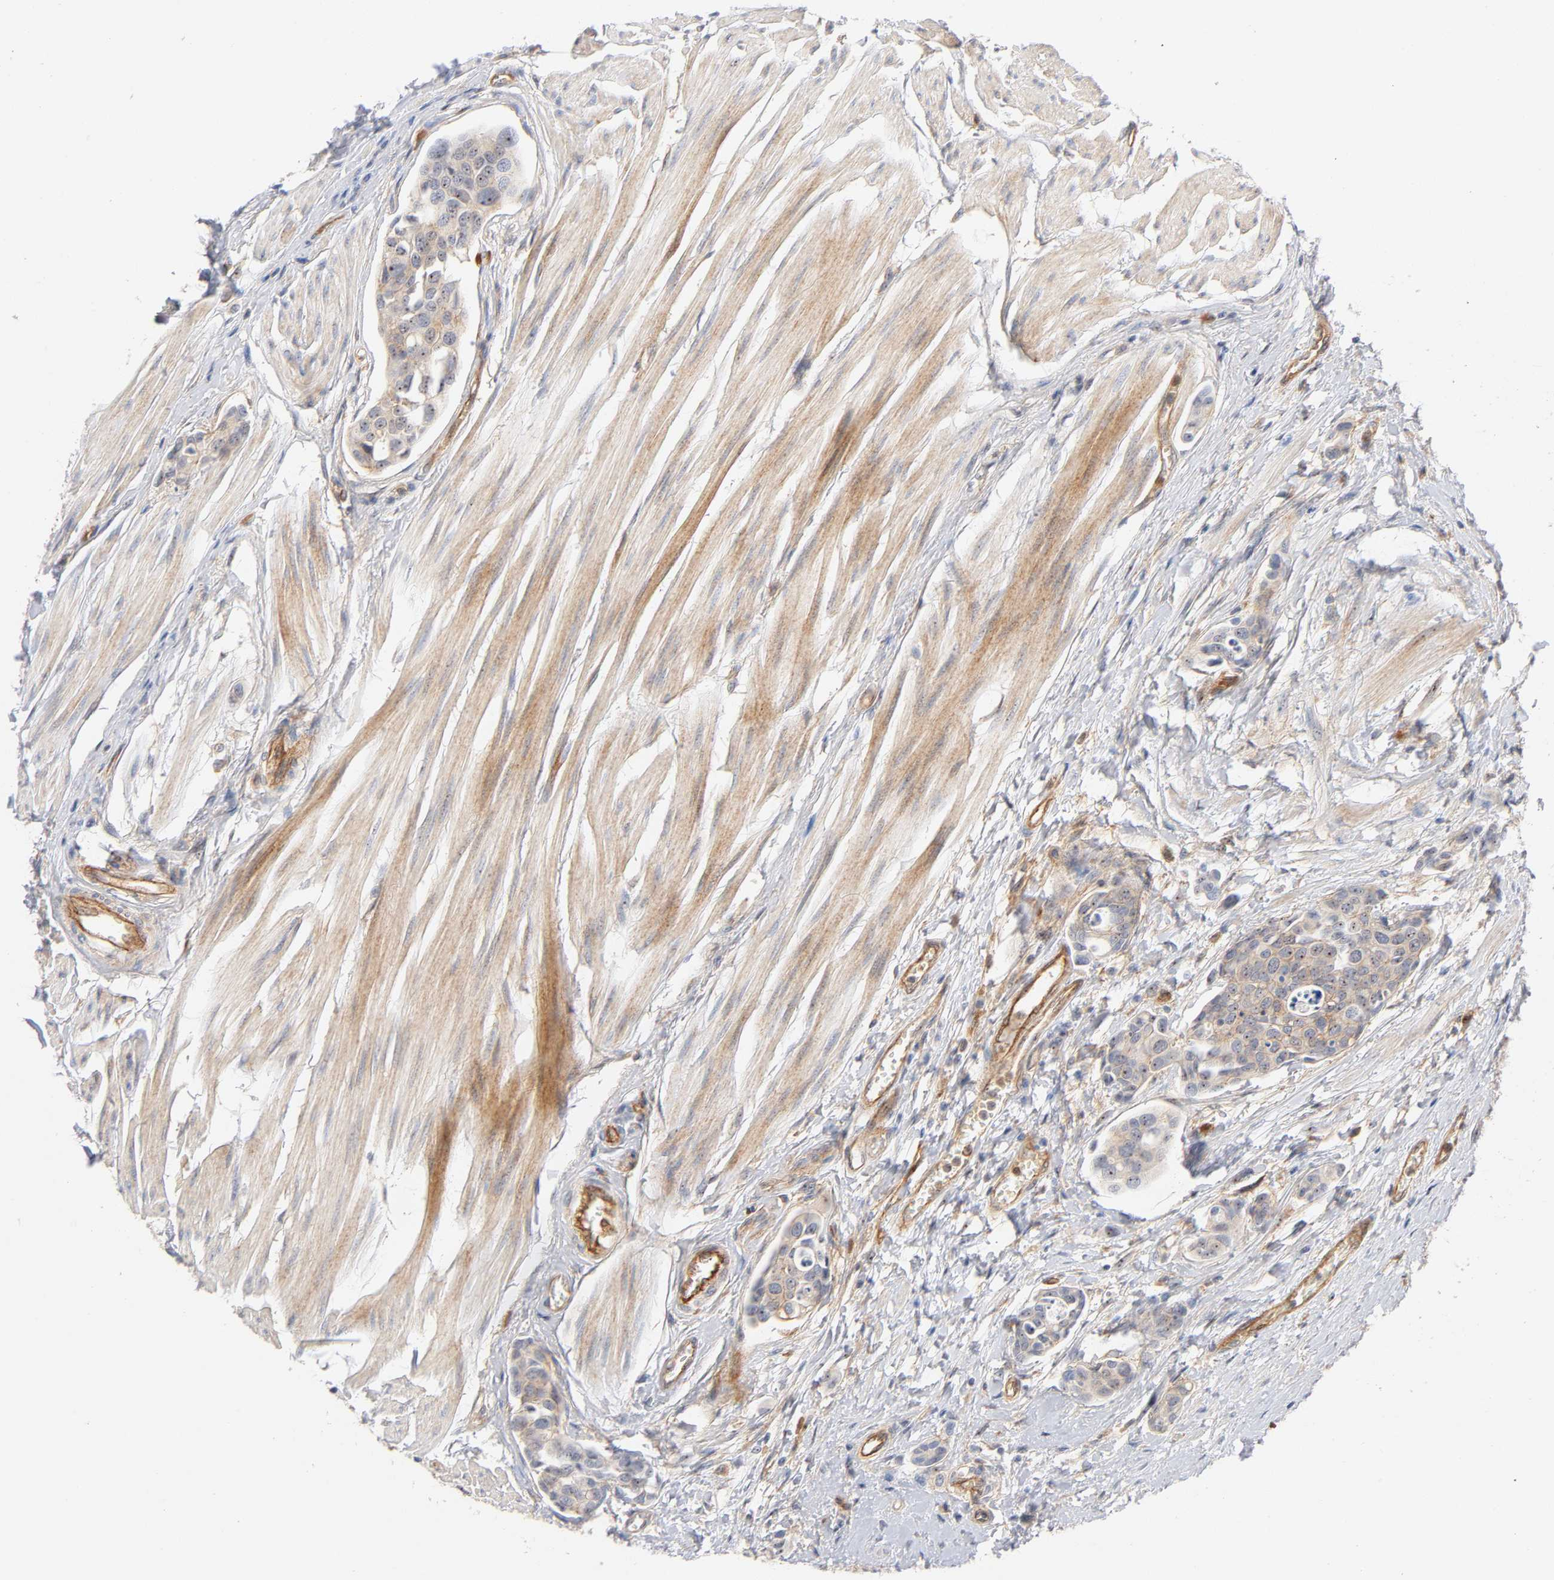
{"staining": {"intensity": "moderate", "quantity": ">75%", "location": "cytoplasmic/membranous,nuclear"}, "tissue": "urothelial cancer", "cell_type": "Tumor cells", "image_type": "cancer", "snomed": [{"axis": "morphology", "description": "Urothelial carcinoma, High grade"}, {"axis": "topography", "description": "Urinary bladder"}], "caption": "High-grade urothelial carcinoma stained for a protein displays moderate cytoplasmic/membranous and nuclear positivity in tumor cells.", "gene": "PLD1", "patient": {"sex": "male", "age": 78}}